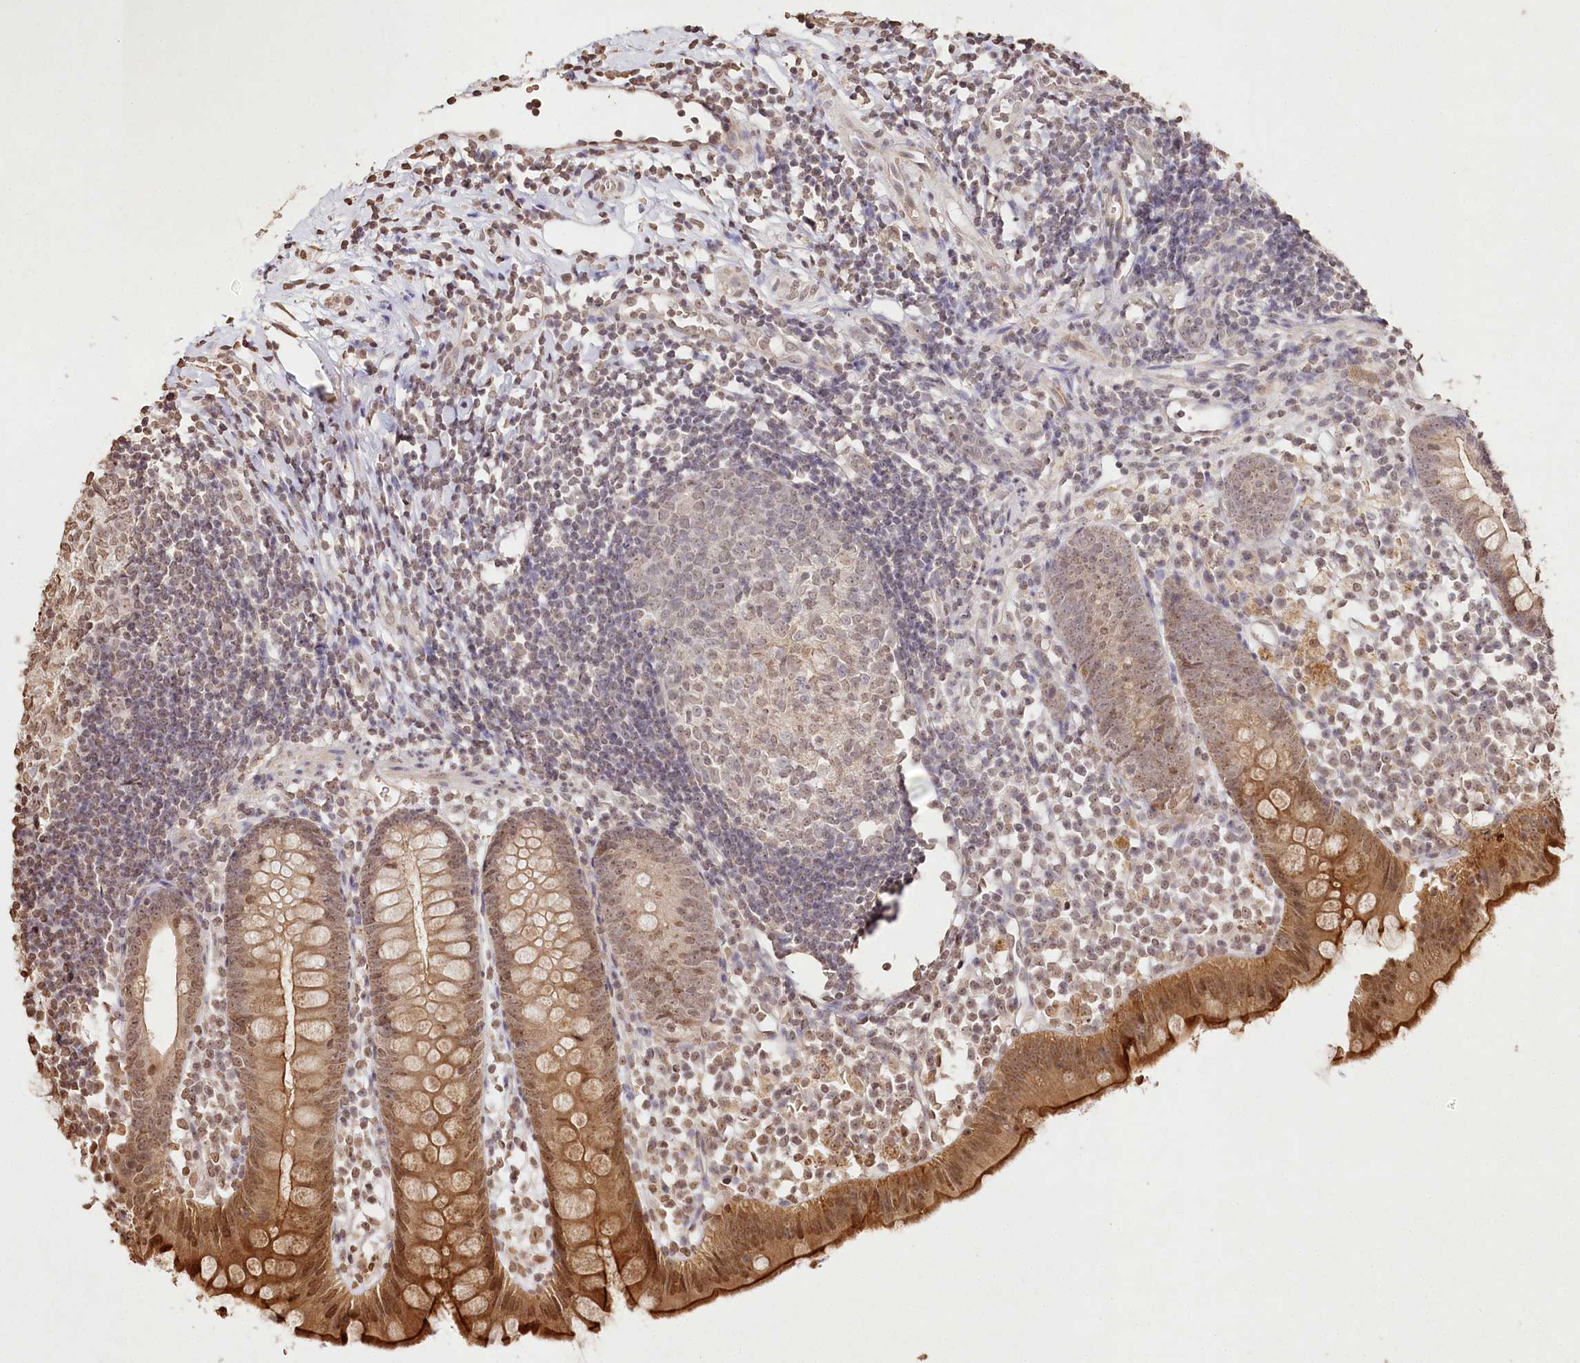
{"staining": {"intensity": "strong", "quantity": "25%-75%", "location": "cytoplasmic/membranous,nuclear"}, "tissue": "appendix", "cell_type": "Glandular cells", "image_type": "normal", "snomed": [{"axis": "morphology", "description": "Normal tissue, NOS"}, {"axis": "topography", "description": "Appendix"}], "caption": "Protein staining by immunohistochemistry displays strong cytoplasmic/membranous,nuclear expression in about 25%-75% of glandular cells in benign appendix.", "gene": "DMXL1", "patient": {"sex": "female", "age": 20}}